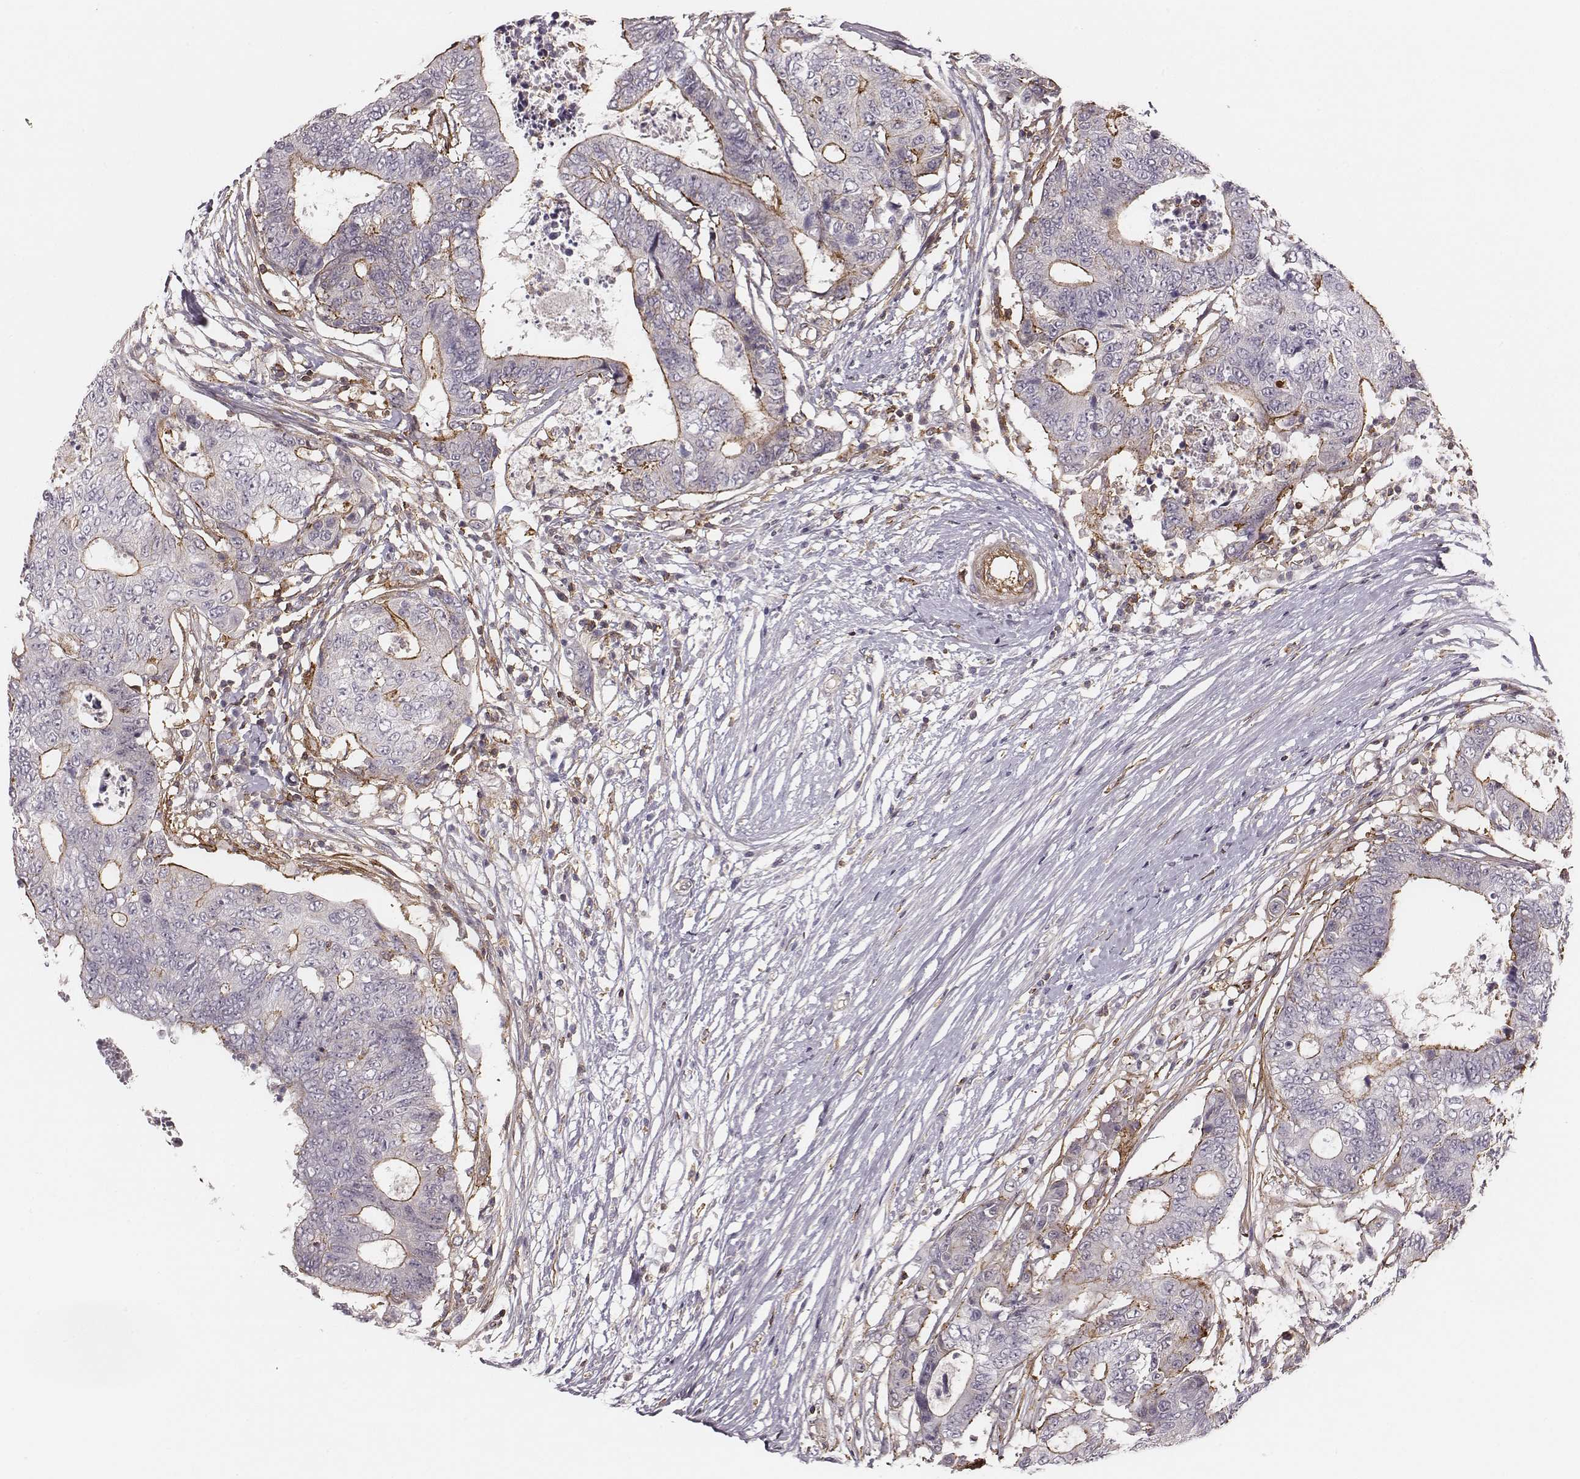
{"staining": {"intensity": "strong", "quantity": "<25%", "location": "cytoplasmic/membranous"}, "tissue": "colorectal cancer", "cell_type": "Tumor cells", "image_type": "cancer", "snomed": [{"axis": "morphology", "description": "Adenocarcinoma, NOS"}, {"axis": "topography", "description": "Colon"}], "caption": "This image reveals colorectal cancer stained with immunohistochemistry to label a protein in brown. The cytoplasmic/membranous of tumor cells show strong positivity for the protein. Nuclei are counter-stained blue.", "gene": "ZYX", "patient": {"sex": "female", "age": 48}}